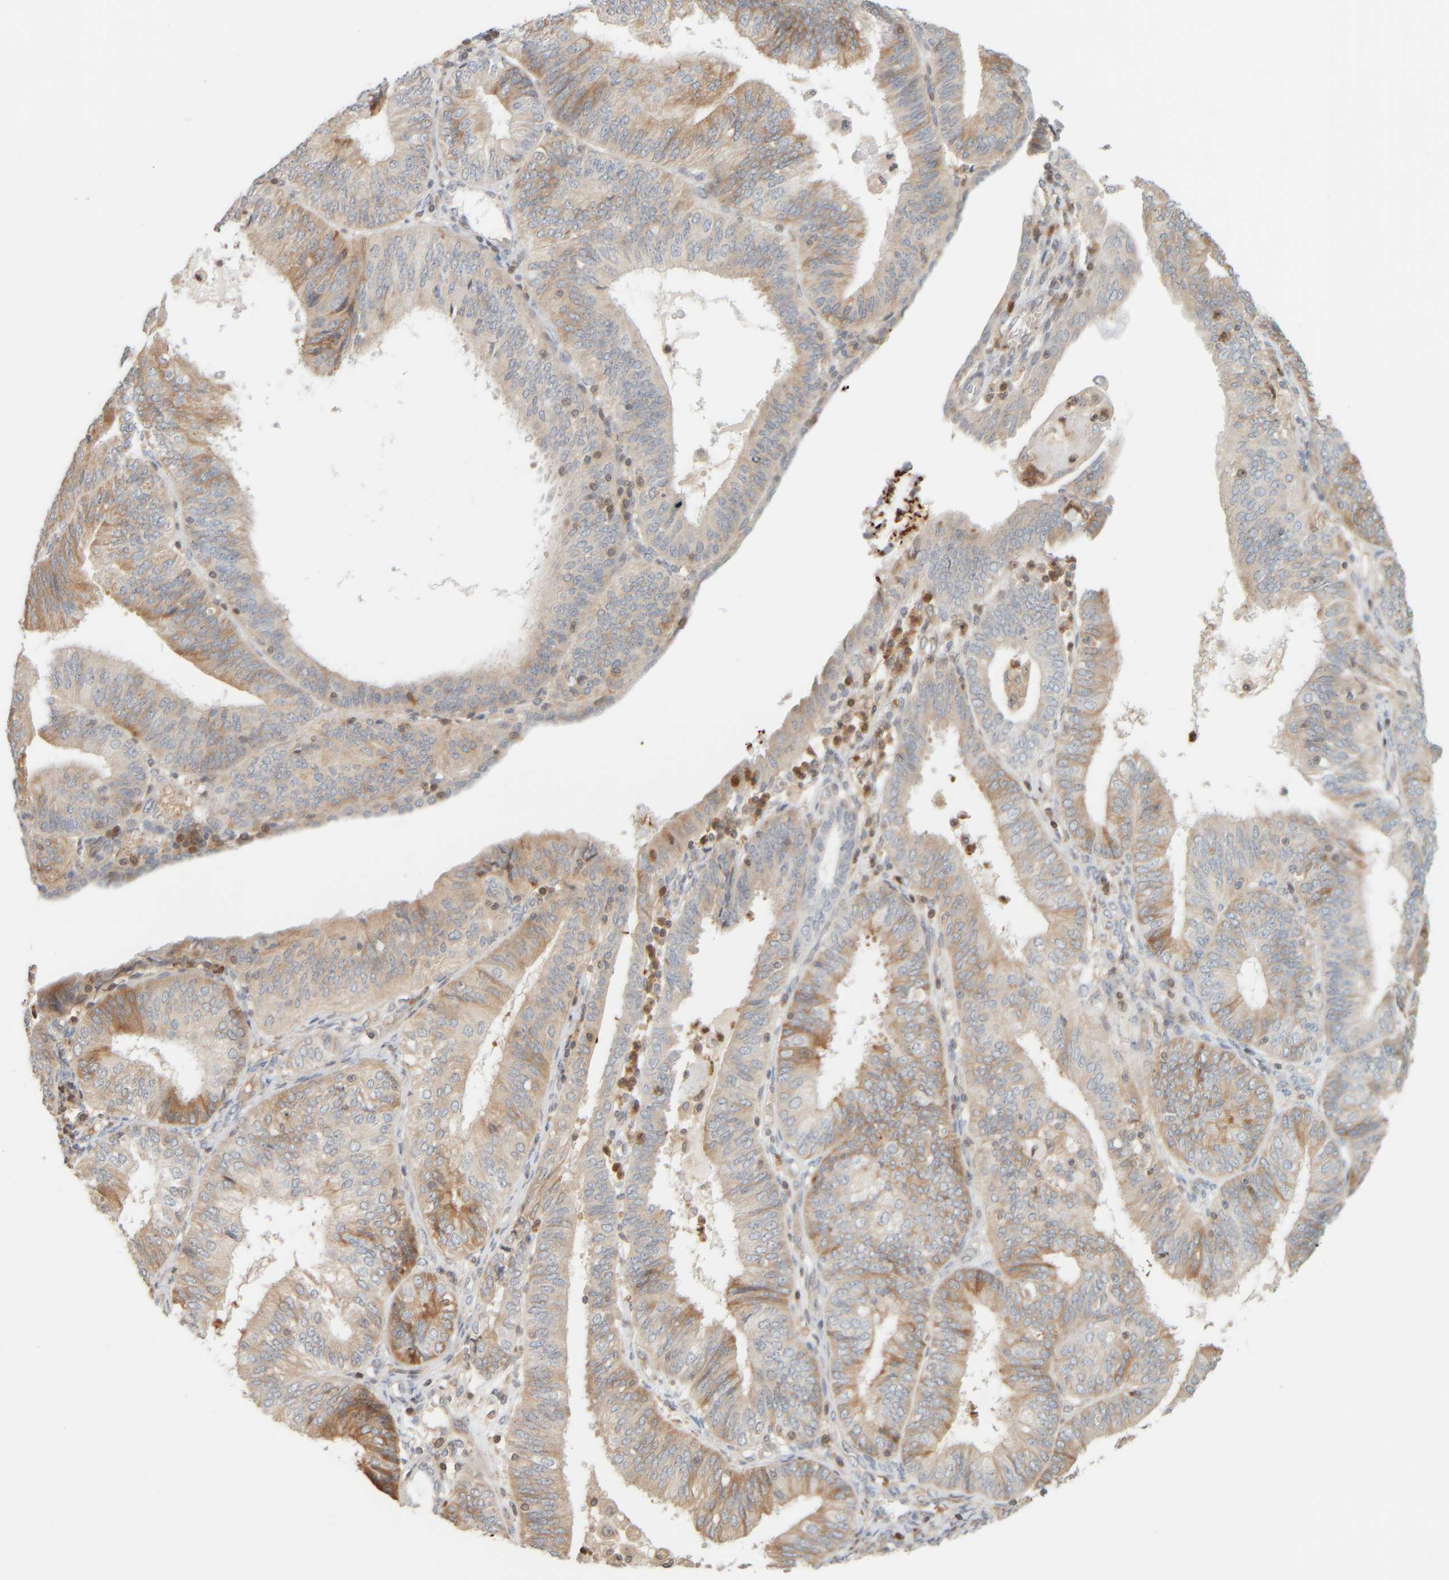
{"staining": {"intensity": "weak", "quantity": ">75%", "location": "cytoplasmic/membranous"}, "tissue": "endometrial cancer", "cell_type": "Tumor cells", "image_type": "cancer", "snomed": [{"axis": "morphology", "description": "Adenocarcinoma, NOS"}, {"axis": "topography", "description": "Endometrium"}], "caption": "Tumor cells demonstrate low levels of weak cytoplasmic/membranous staining in about >75% of cells in endometrial adenocarcinoma.", "gene": "PTGES3L-AARSD1", "patient": {"sex": "female", "age": 58}}